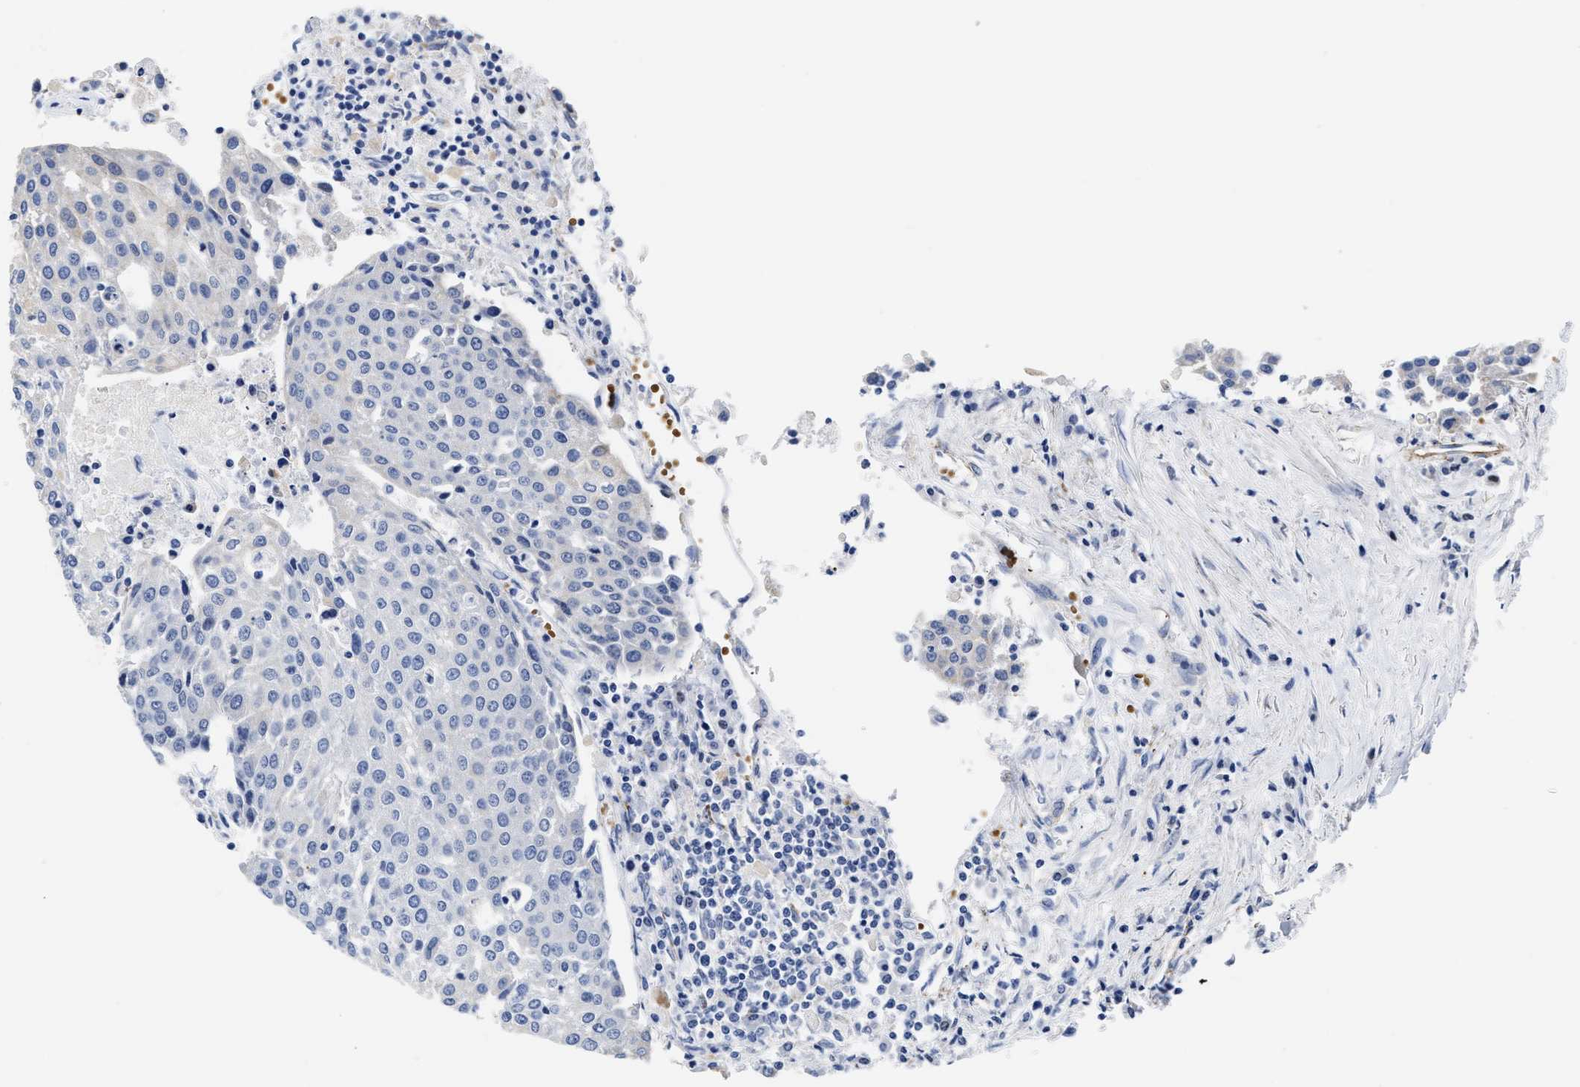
{"staining": {"intensity": "negative", "quantity": "none", "location": "none"}, "tissue": "urothelial cancer", "cell_type": "Tumor cells", "image_type": "cancer", "snomed": [{"axis": "morphology", "description": "Urothelial carcinoma, High grade"}, {"axis": "topography", "description": "Urinary bladder"}], "caption": "High magnification brightfield microscopy of urothelial cancer stained with DAB (3,3'-diaminobenzidine) (brown) and counterstained with hematoxylin (blue): tumor cells show no significant positivity.", "gene": "KCNMB3", "patient": {"sex": "female", "age": 85}}